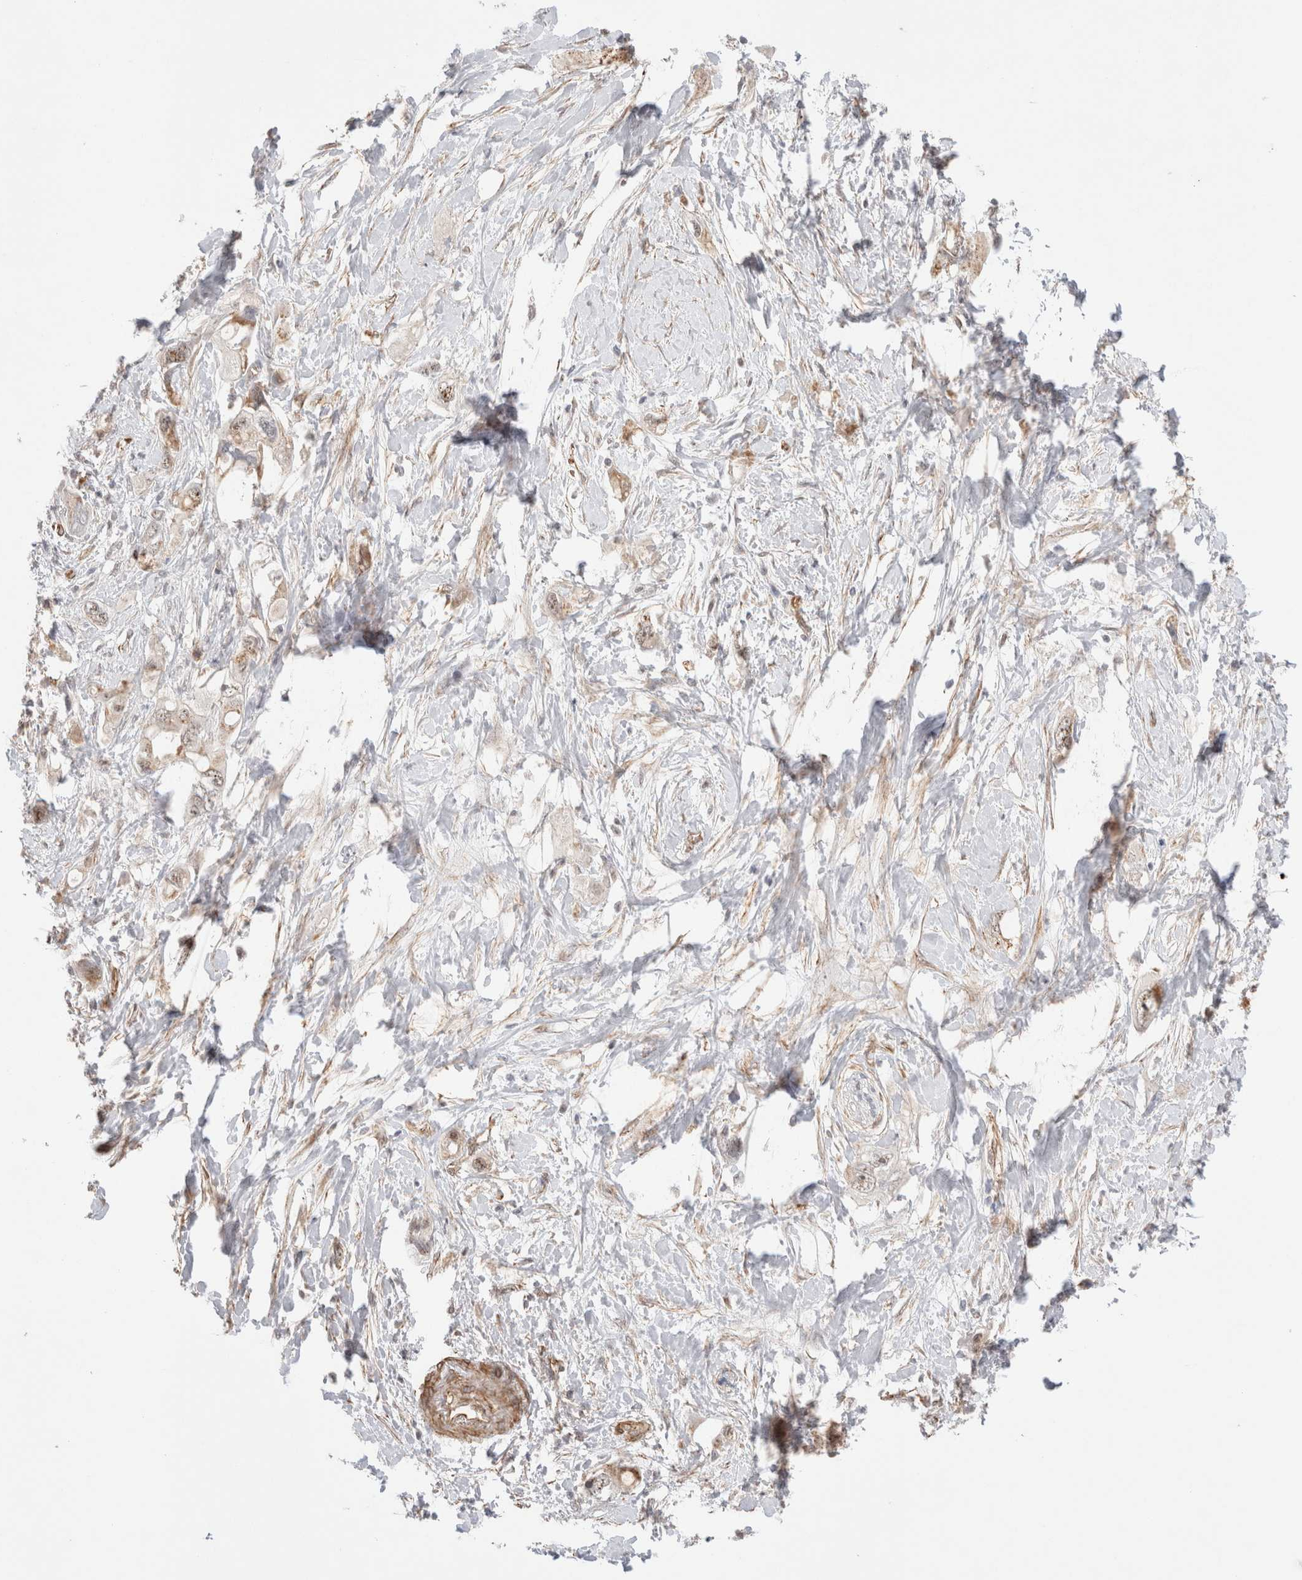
{"staining": {"intensity": "weak", "quantity": ">75%", "location": "cytoplasmic/membranous,nuclear"}, "tissue": "pancreatic cancer", "cell_type": "Tumor cells", "image_type": "cancer", "snomed": [{"axis": "morphology", "description": "Adenocarcinoma, NOS"}, {"axis": "topography", "description": "Pancreas"}], "caption": "A micrograph showing weak cytoplasmic/membranous and nuclear positivity in about >75% of tumor cells in adenocarcinoma (pancreatic), as visualized by brown immunohistochemical staining.", "gene": "CAAP1", "patient": {"sex": "female", "age": 56}}